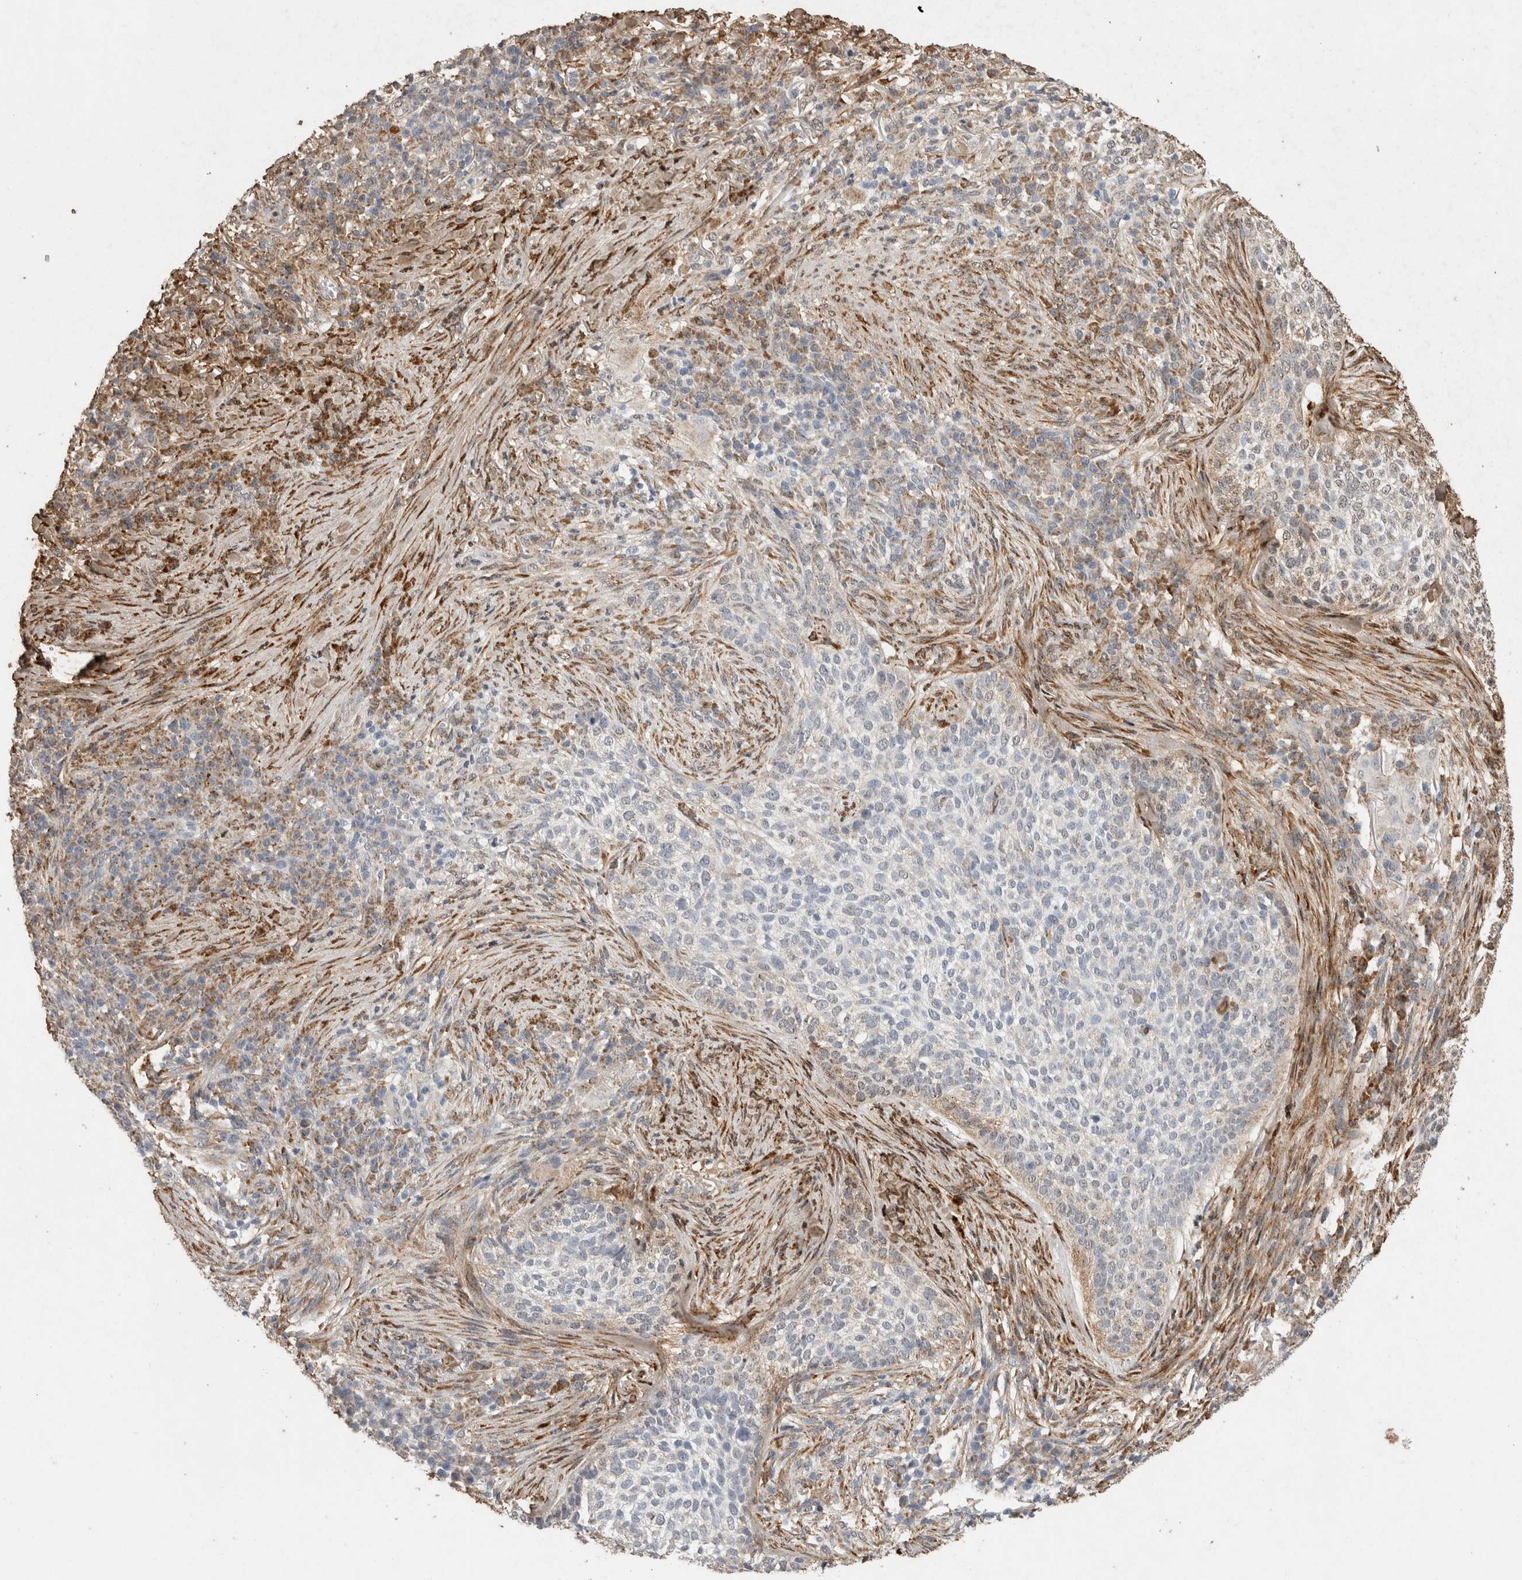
{"staining": {"intensity": "moderate", "quantity": "<25%", "location": "cytoplasmic/membranous"}, "tissue": "skin cancer", "cell_type": "Tumor cells", "image_type": "cancer", "snomed": [{"axis": "morphology", "description": "Basal cell carcinoma"}, {"axis": "topography", "description": "Skin"}], "caption": "This histopathology image shows IHC staining of basal cell carcinoma (skin), with low moderate cytoplasmic/membranous staining in about <25% of tumor cells.", "gene": "C1QTNF5", "patient": {"sex": "female", "age": 64}}